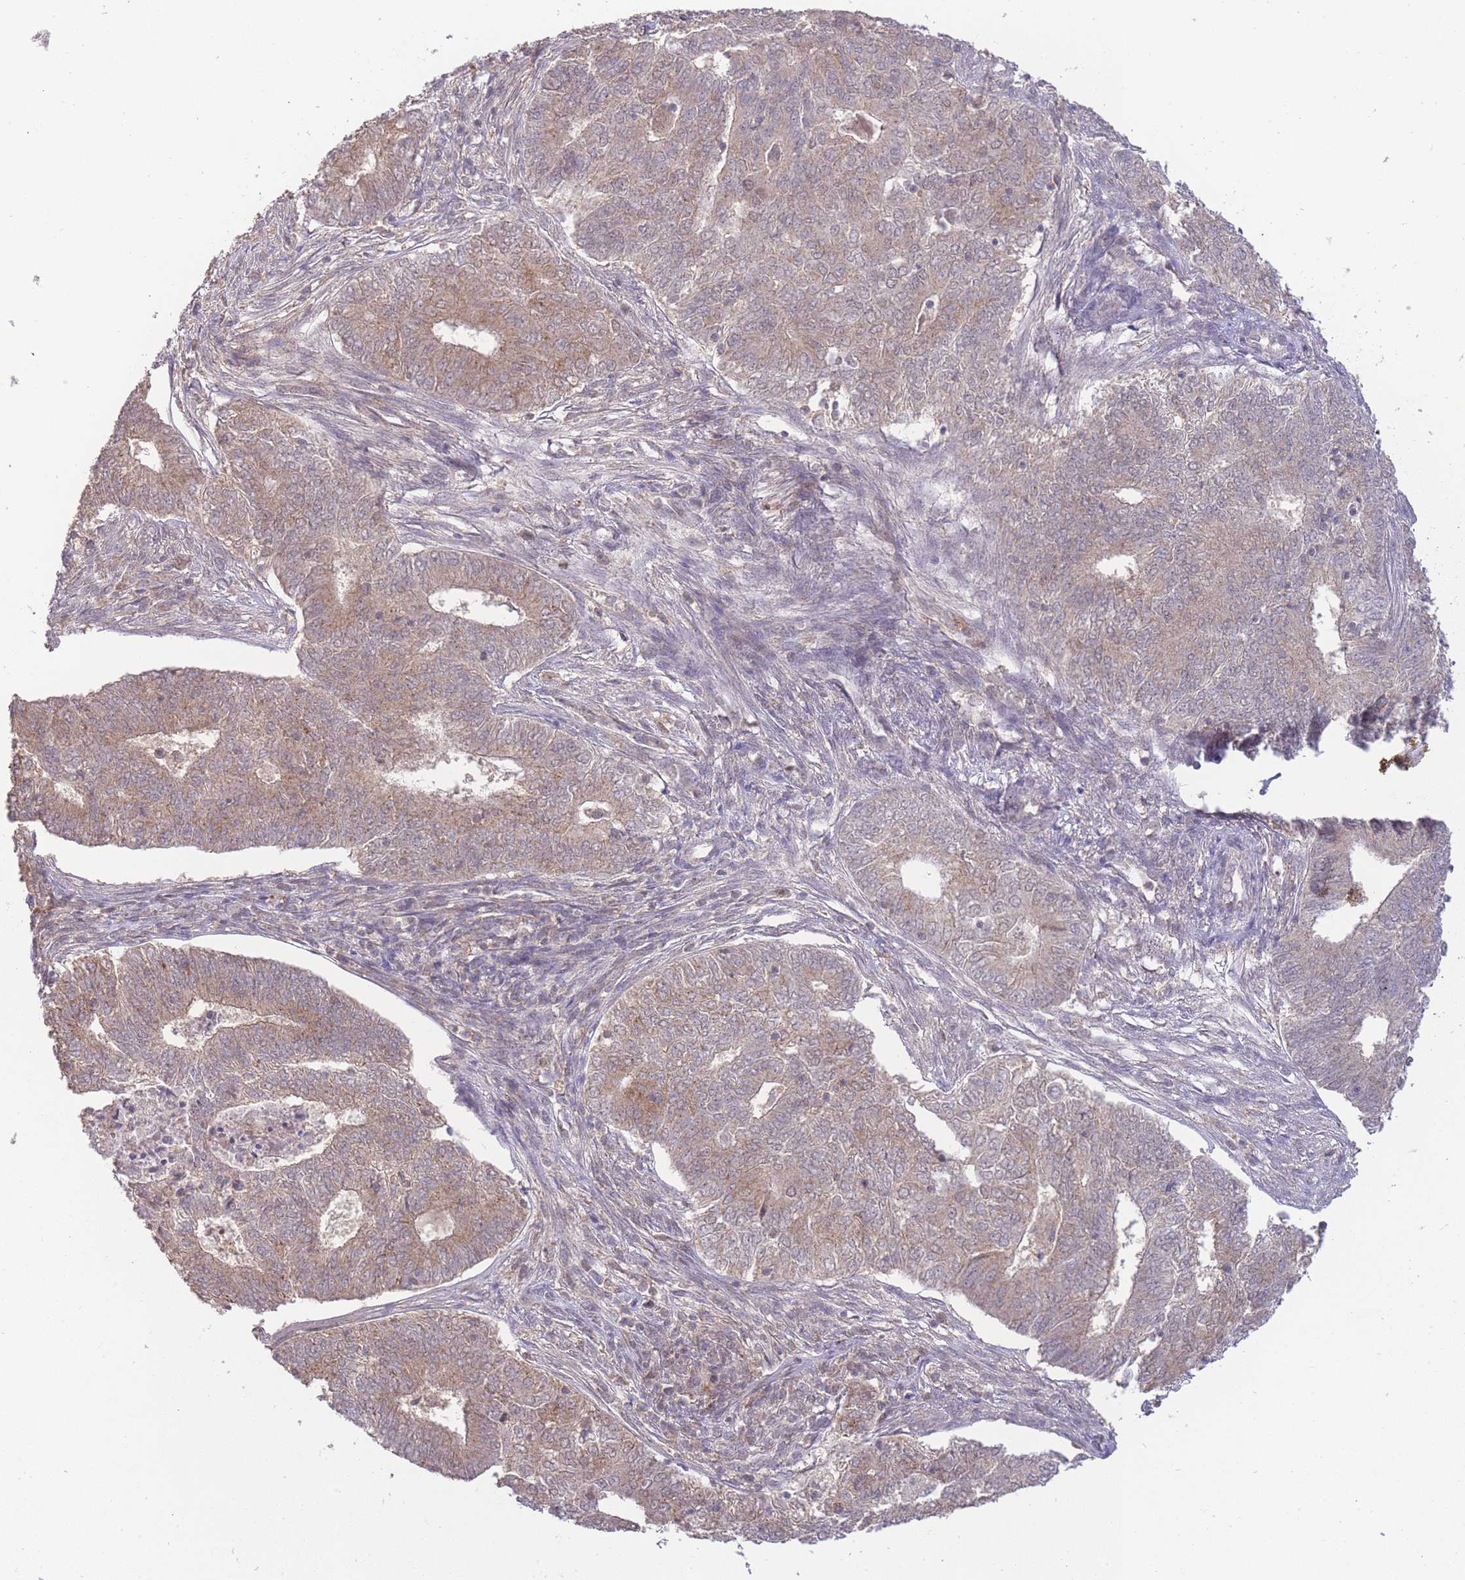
{"staining": {"intensity": "weak", "quantity": ">75%", "location": "cytoplasmic/membranous"}, "tissue": "endometrial cancer", "cell_type": "Tumor cells", "image_type": "cancer", "snomed": [{"axis": "morphology", "description": "Adenocarcinoma, NOS"}, {"axis": "topography", "description": "Endometrium"}], "caption": "Endometrial adenocarcinoma was stained to show a protein in brown. There is low levels of weak cytoplasmic/membranous staining in approximately >75% of tumor cells. (Brightfield microscopy of DAB IHC at high magnification).", "gene": "RNF144B", "patient": {"sex": "female", "age": 62}}